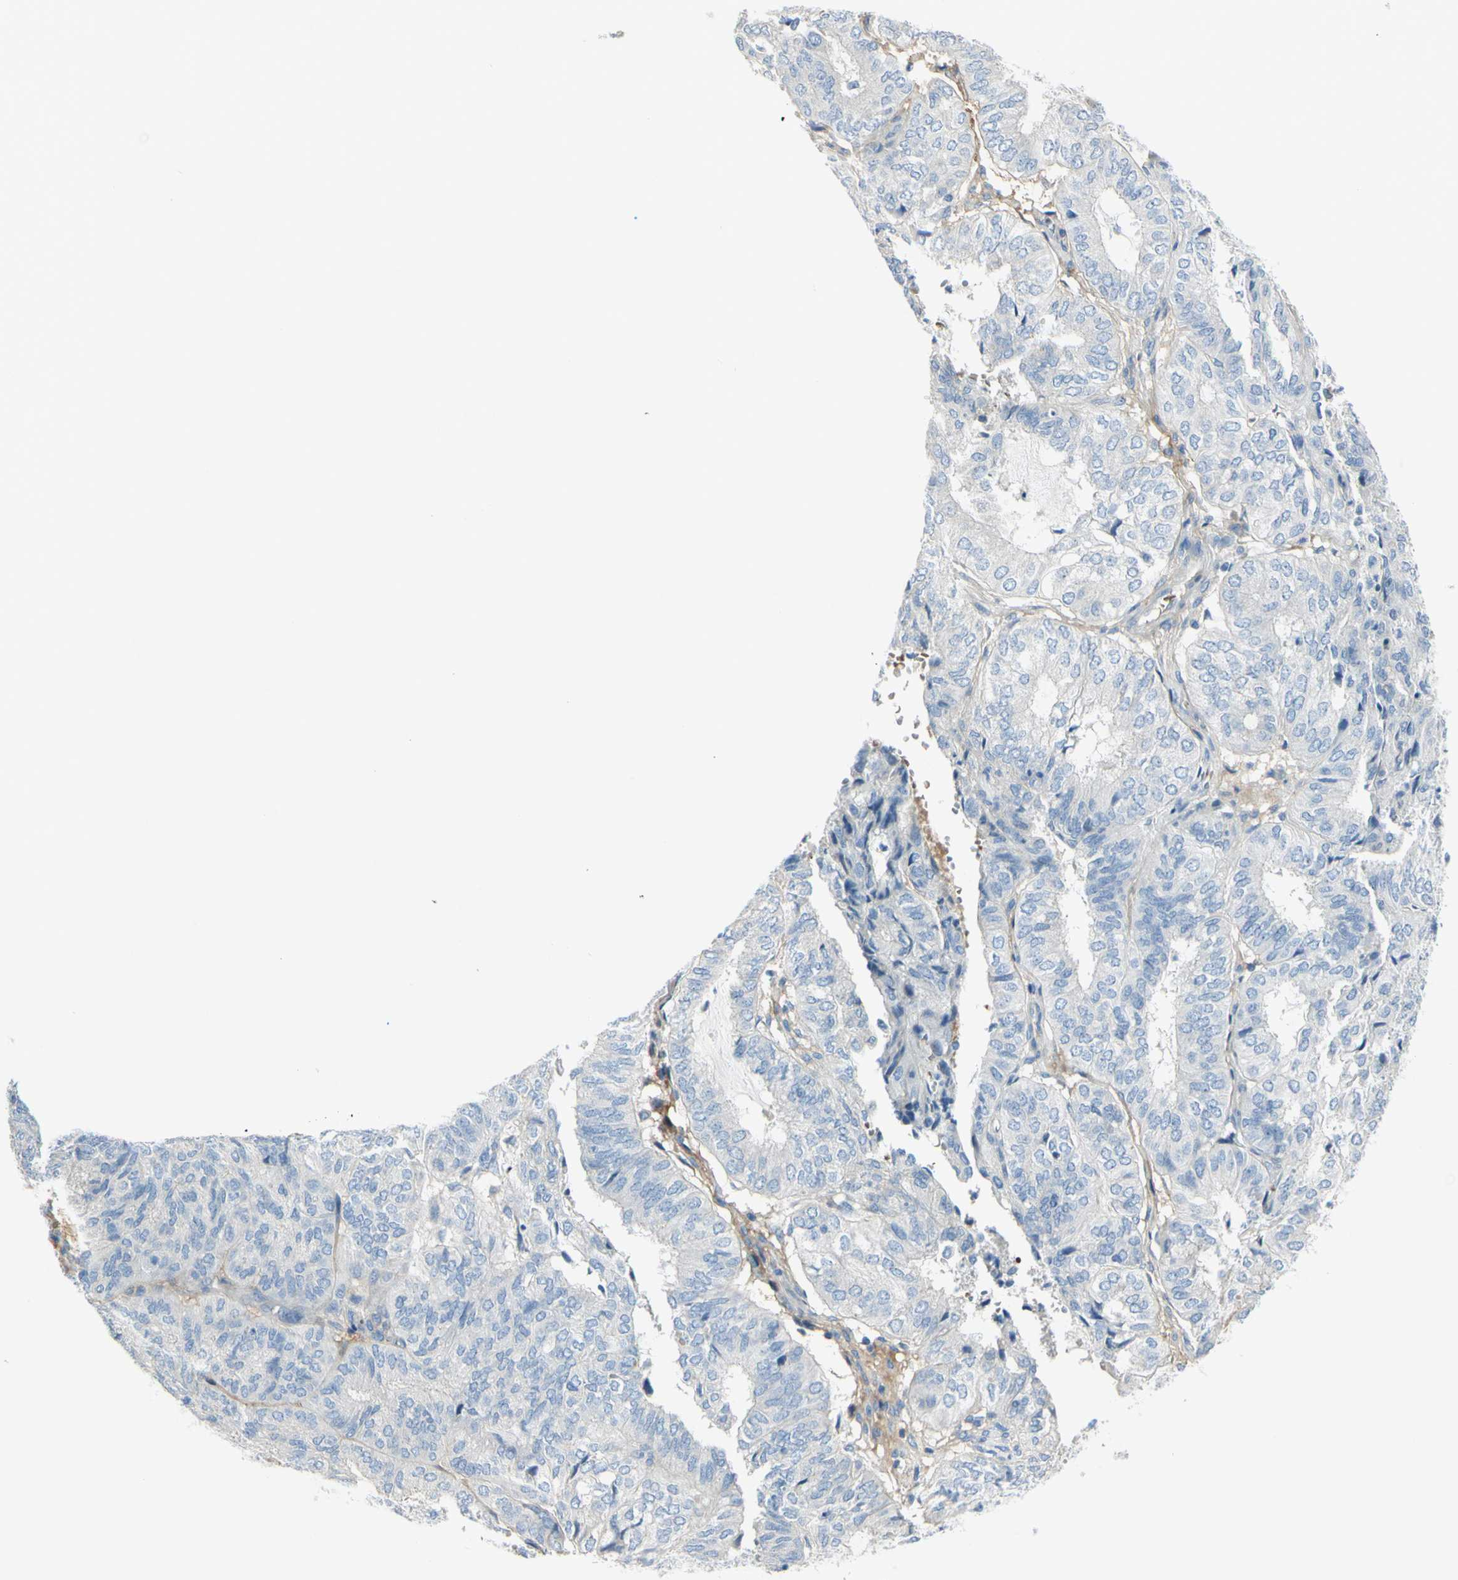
{"staining": {"intensity": "negative", "quantity": "none", "location": "none"}, "tissue": "endometrial cancer", "cell_type": "Tumor cells", "image_type": "cancer", "snomed": [{"axis": "morphology", "description": "Adenocarcinoma, NOS"}, {"axis": "topography", "description": "Uterus"}], "caption": "A micrograph of human endometrial cancer is negative for staining in tumor cells. (IHC, brightfield microscopy, high magnification).", "gene": "NCBP2L", "patient": {"sex": "female", "age": 60}}